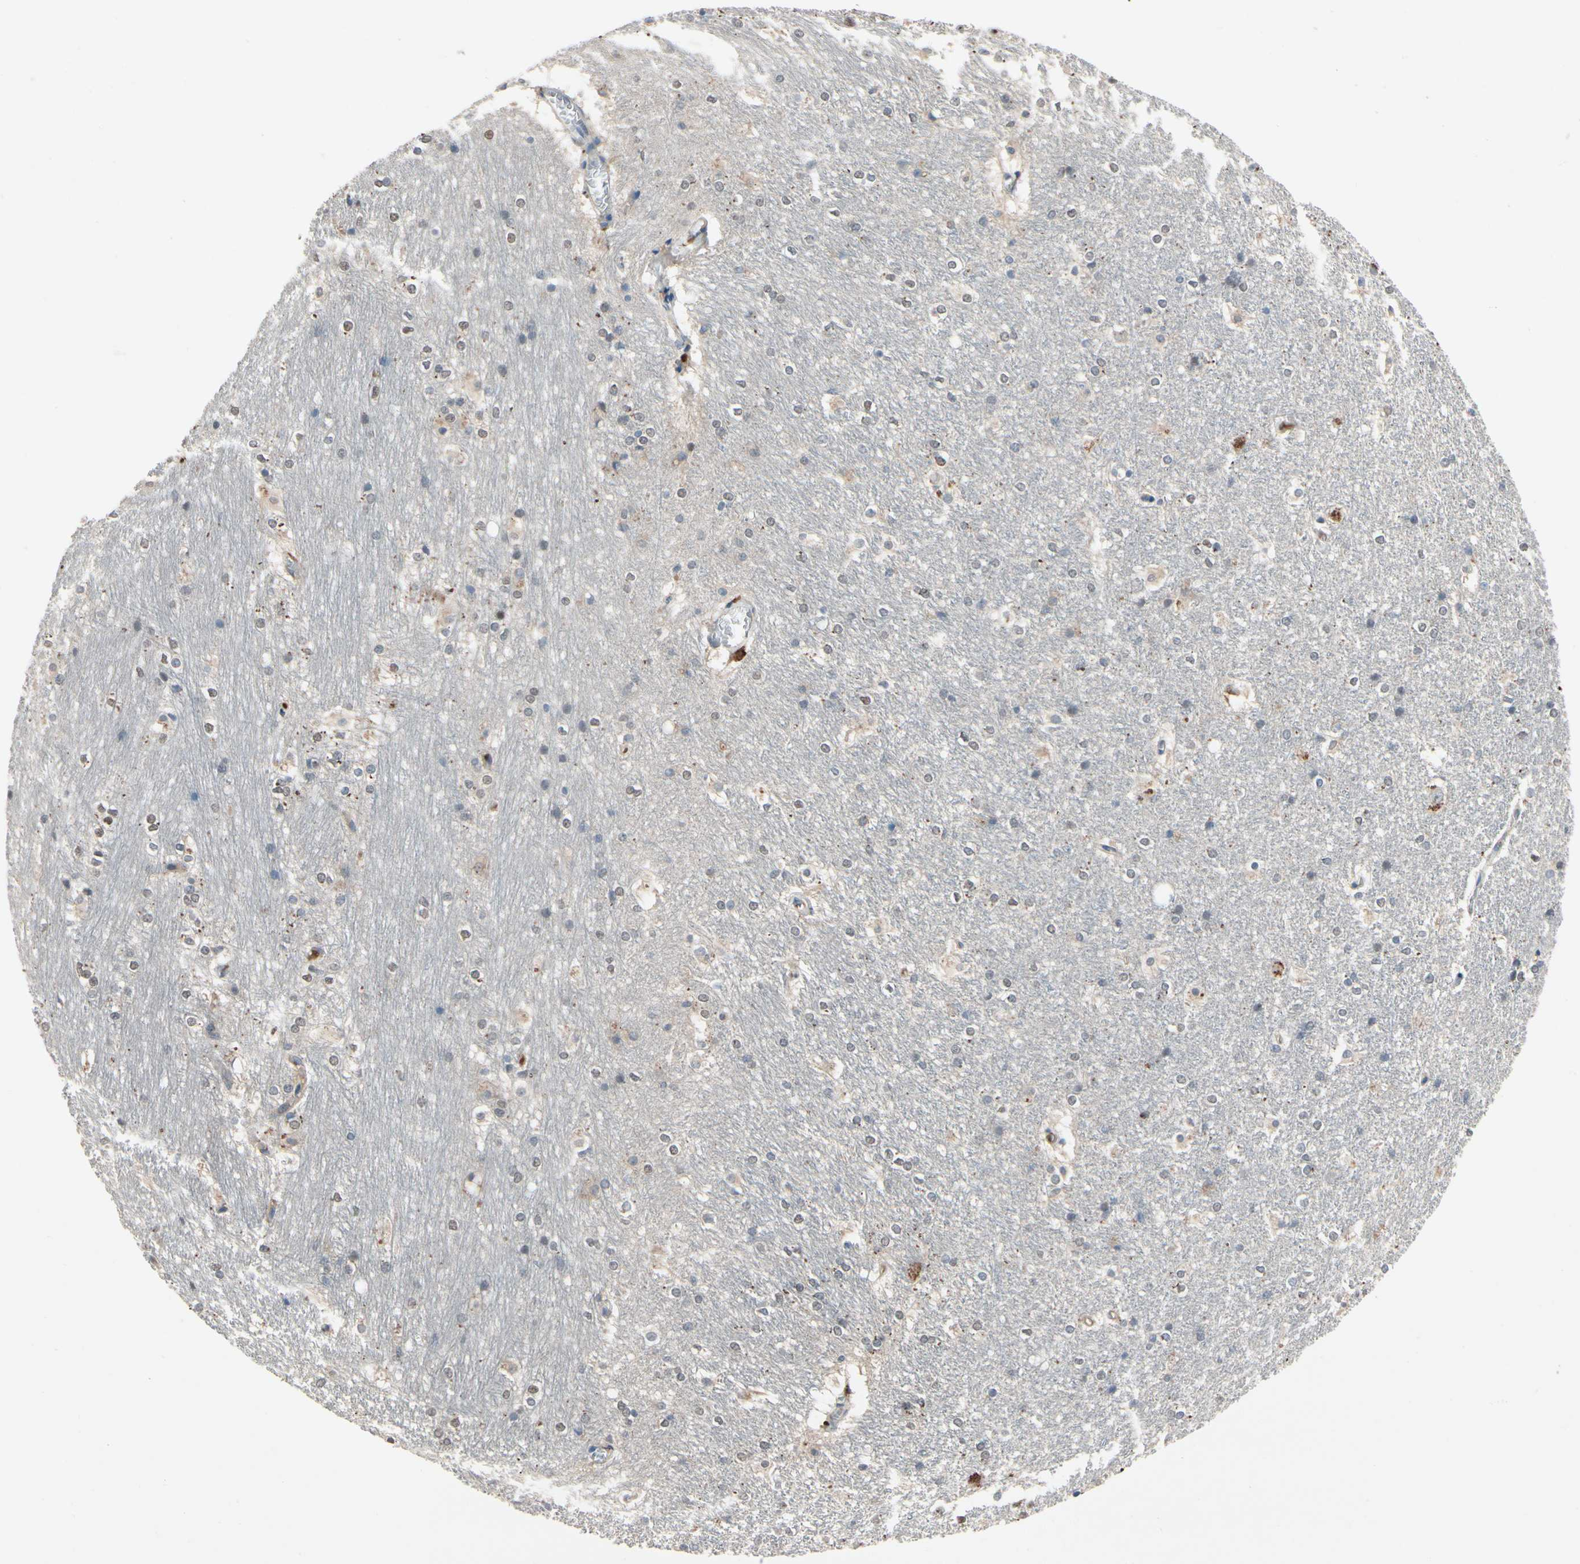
{"staining": {"intensity": "weak", "quantity": "<25%", "location": "cytoplasmic/membranous"}, "tissue": "hippocampus", "cell_type": "Glial cells", "image_type": "normal", "snomed": [{"axis": "morphology", "description": "Normal tissue, NOS"}, {"axis": "topography", "description": "Hippocampus"}], "caption": "Immunohistochemistry (IHC) micrograph of benign hippocampus stained for a protein (brown), which displays no staining in glial cells. (Brightfield microscopy of DAB immunohistochemistry (IHC) at high magnification).", "gene": "IL1RL1", "patient": {"sex": "female", "age": 19}}